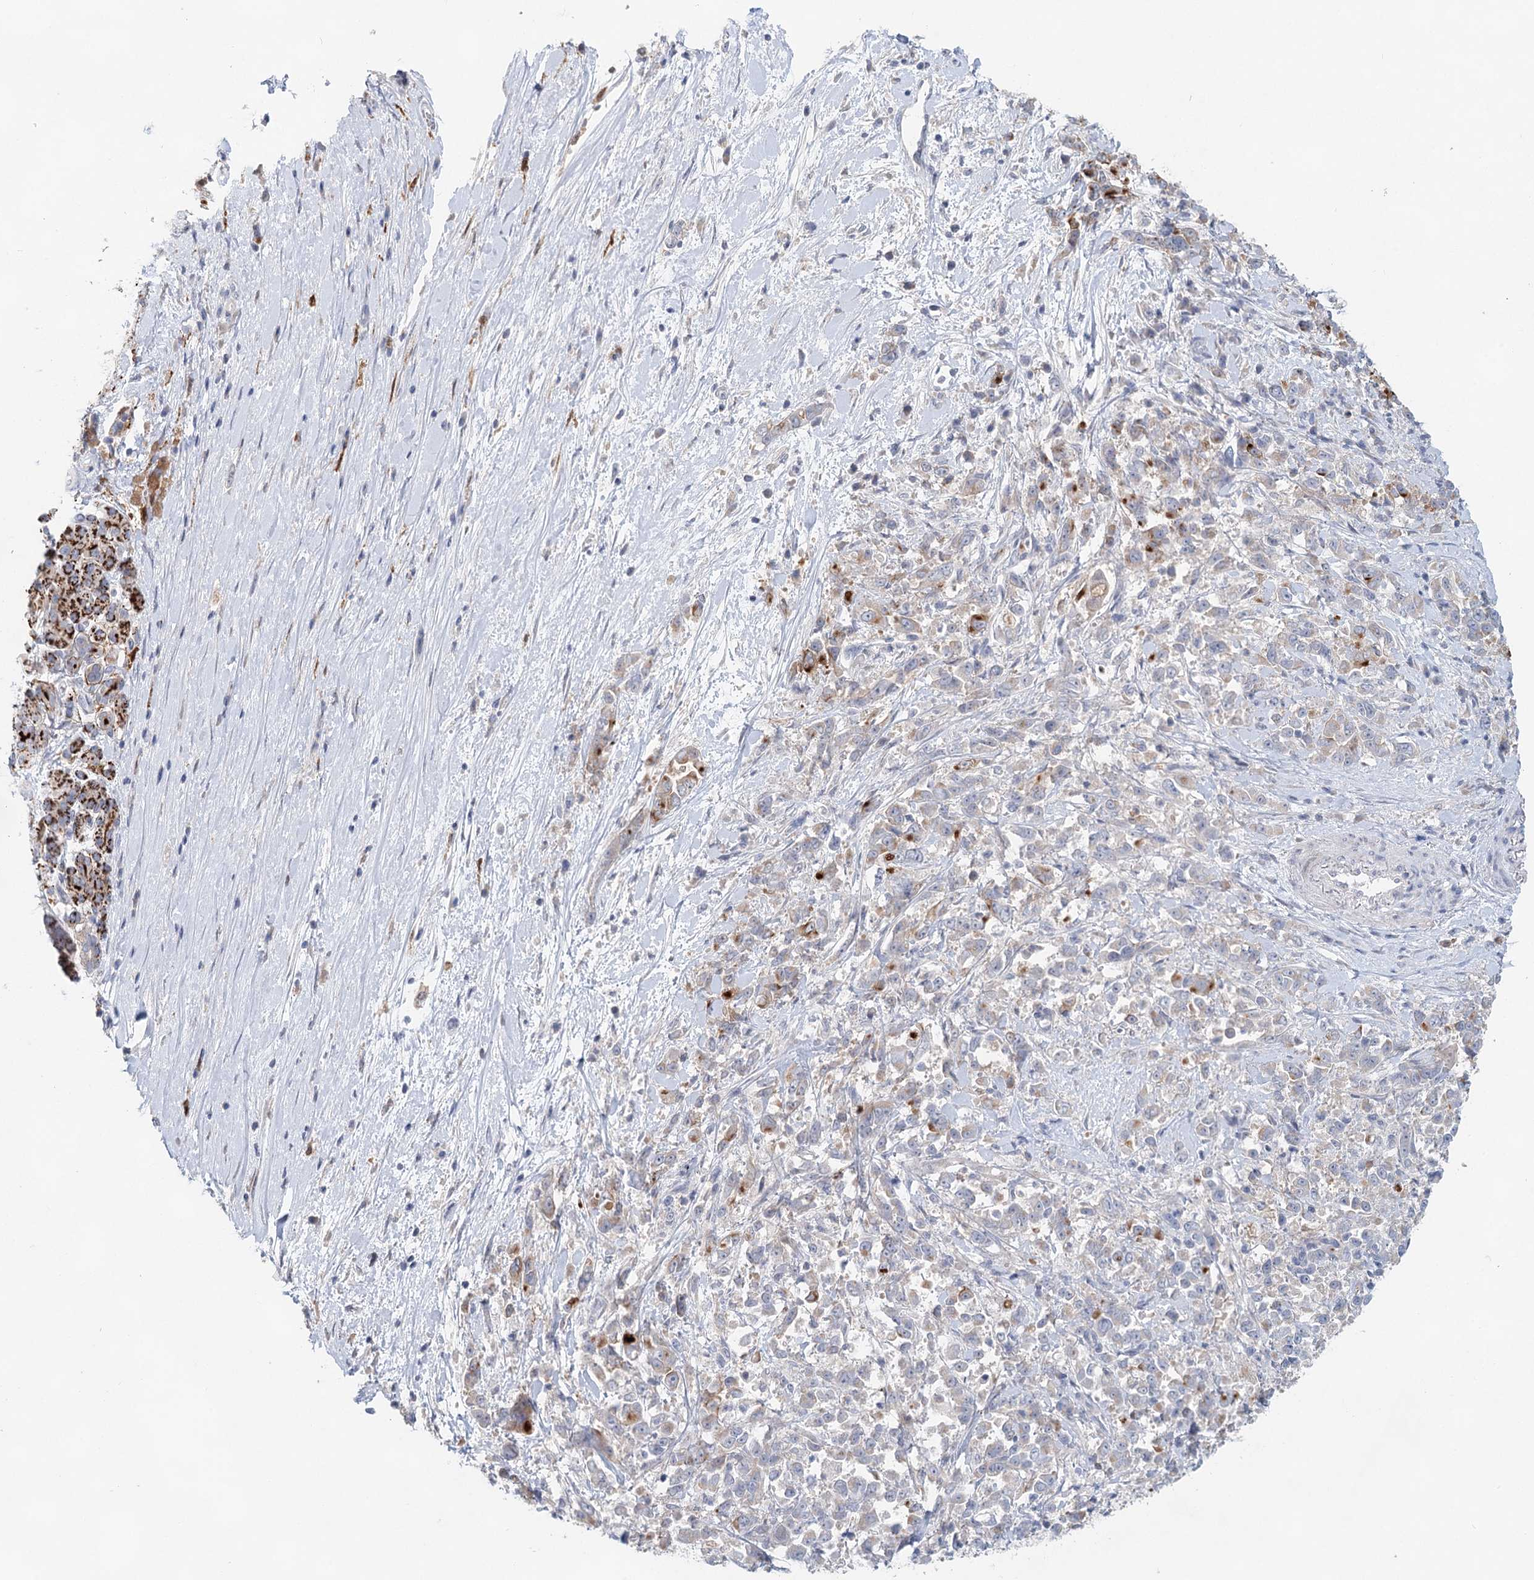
{"staining": {"intensity": "moderate", "quantity": "<25%", "location": "cytoplasmic/membranous"}, "tissue": "pancreatic cancer", "cell_type": "Tumor cells", "image_type": "cancer", "snomed": [{"axis": "morphology", "description": "Normal tissue, NOS"}, {"axis": "morphology", "description": "Adenocarcinoma, NOS"}, {"axis": "topography", "description": "Pancreas"}], "caption": "Protein staining reveals moderate cytoplasmic/membranous staining in about <25% of tumor cells in pancreatic cancer (adenocarcinoma).", "gene": "SLC19A3", "patient": {"sex": "female", "age": 64}}